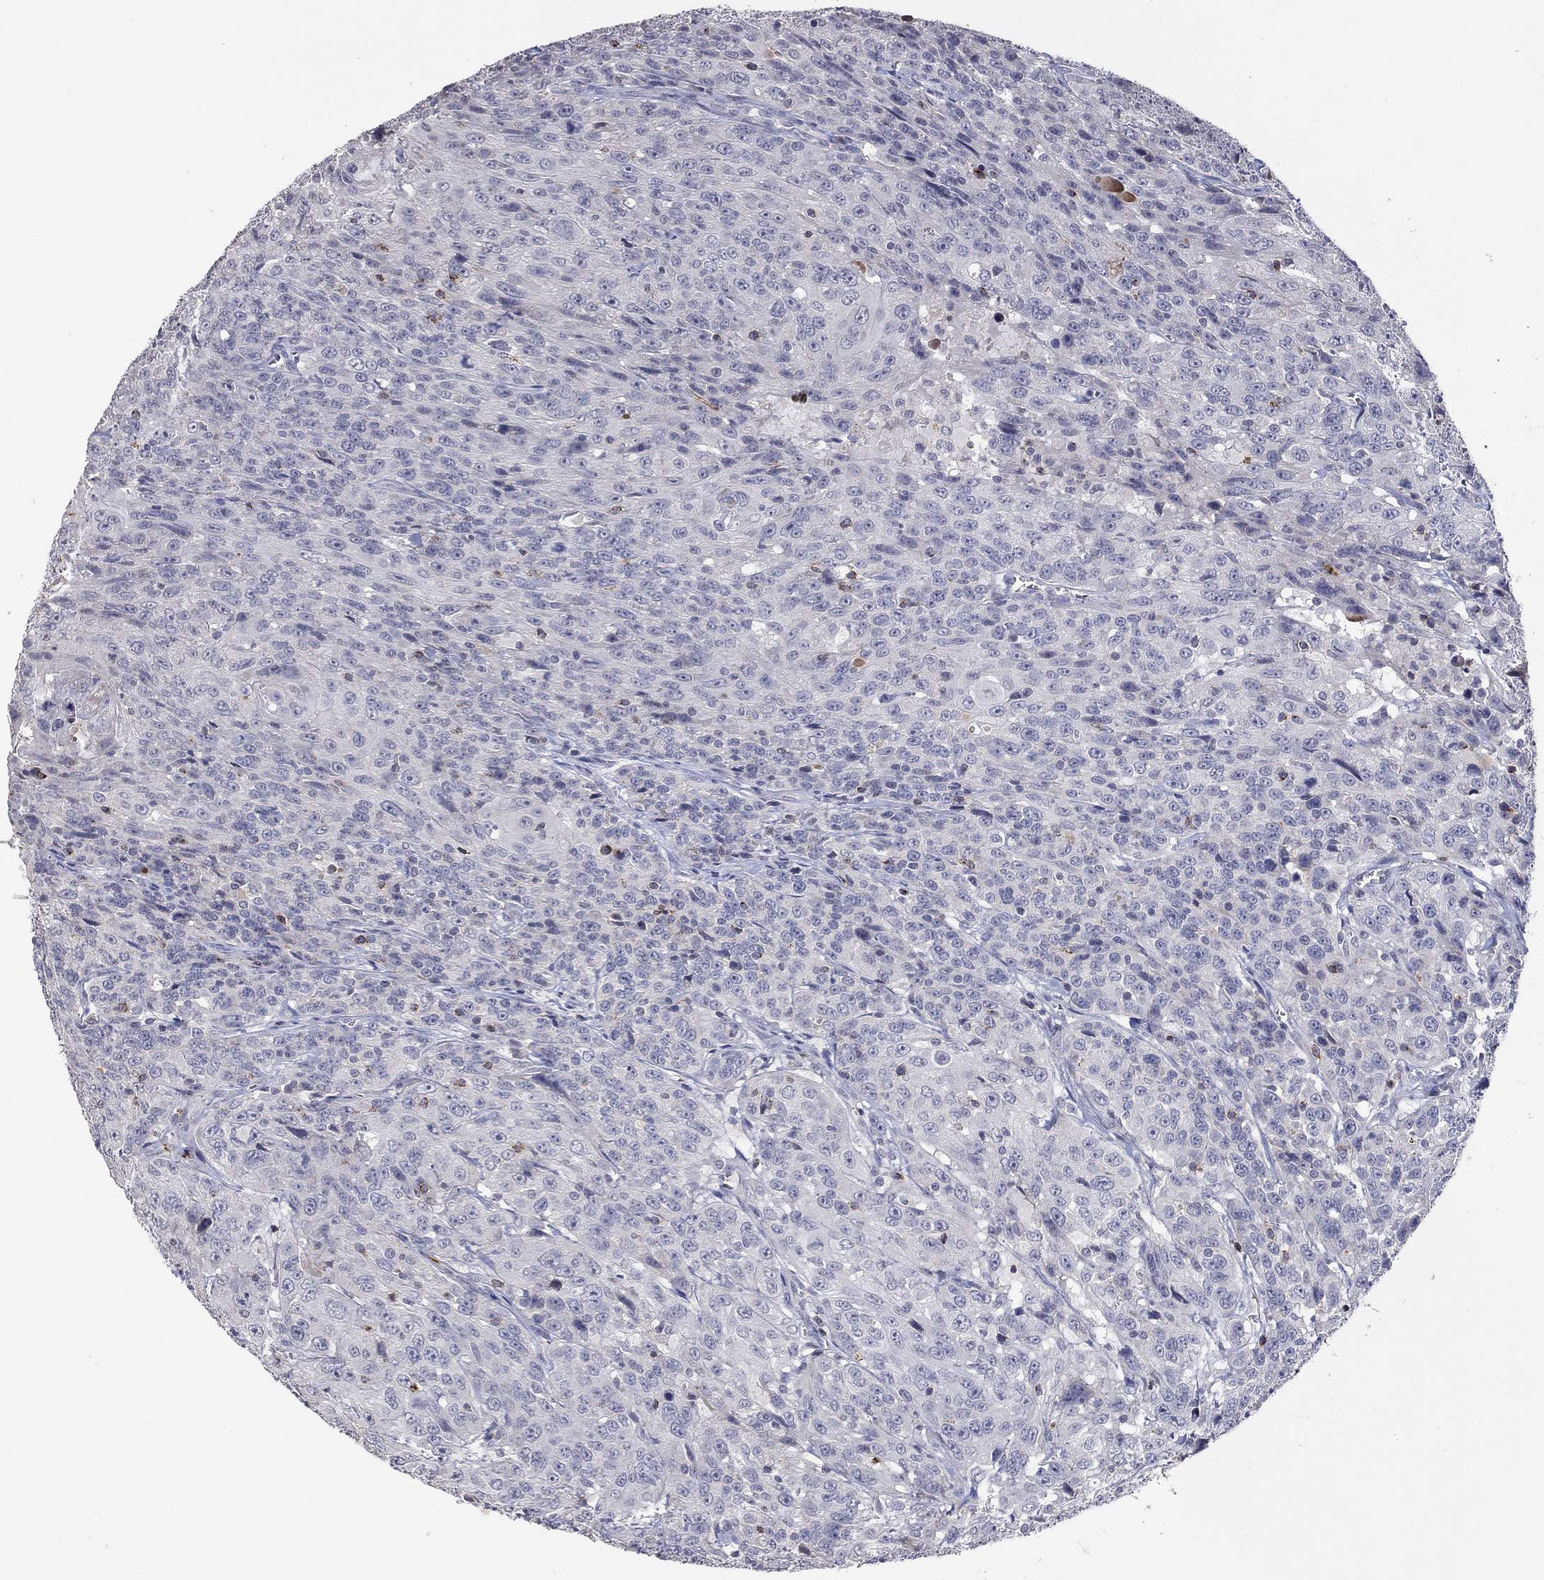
{"staining": {"intensity": "negative", "quantity": "none", "location": "none"}, "tissue": "urothelial cancer", "cell_type": "Tumor cells", "image_type": "cancer", "snomed": [{"axis": "morphology", "description": "Urothelial carcinoma, NOS"}, {"axis": "morphology", "description": "Urothelial carcinoma, High grade"}, {"axis": "topography", "description": "Urinary bladder"}], "caption": "This is an immunohistochemistry image of transitional cell carcinoma. There is no positivity in tumor cells.", "gene": "CCL5", "patient": {"sex": "female", "age": 73}}